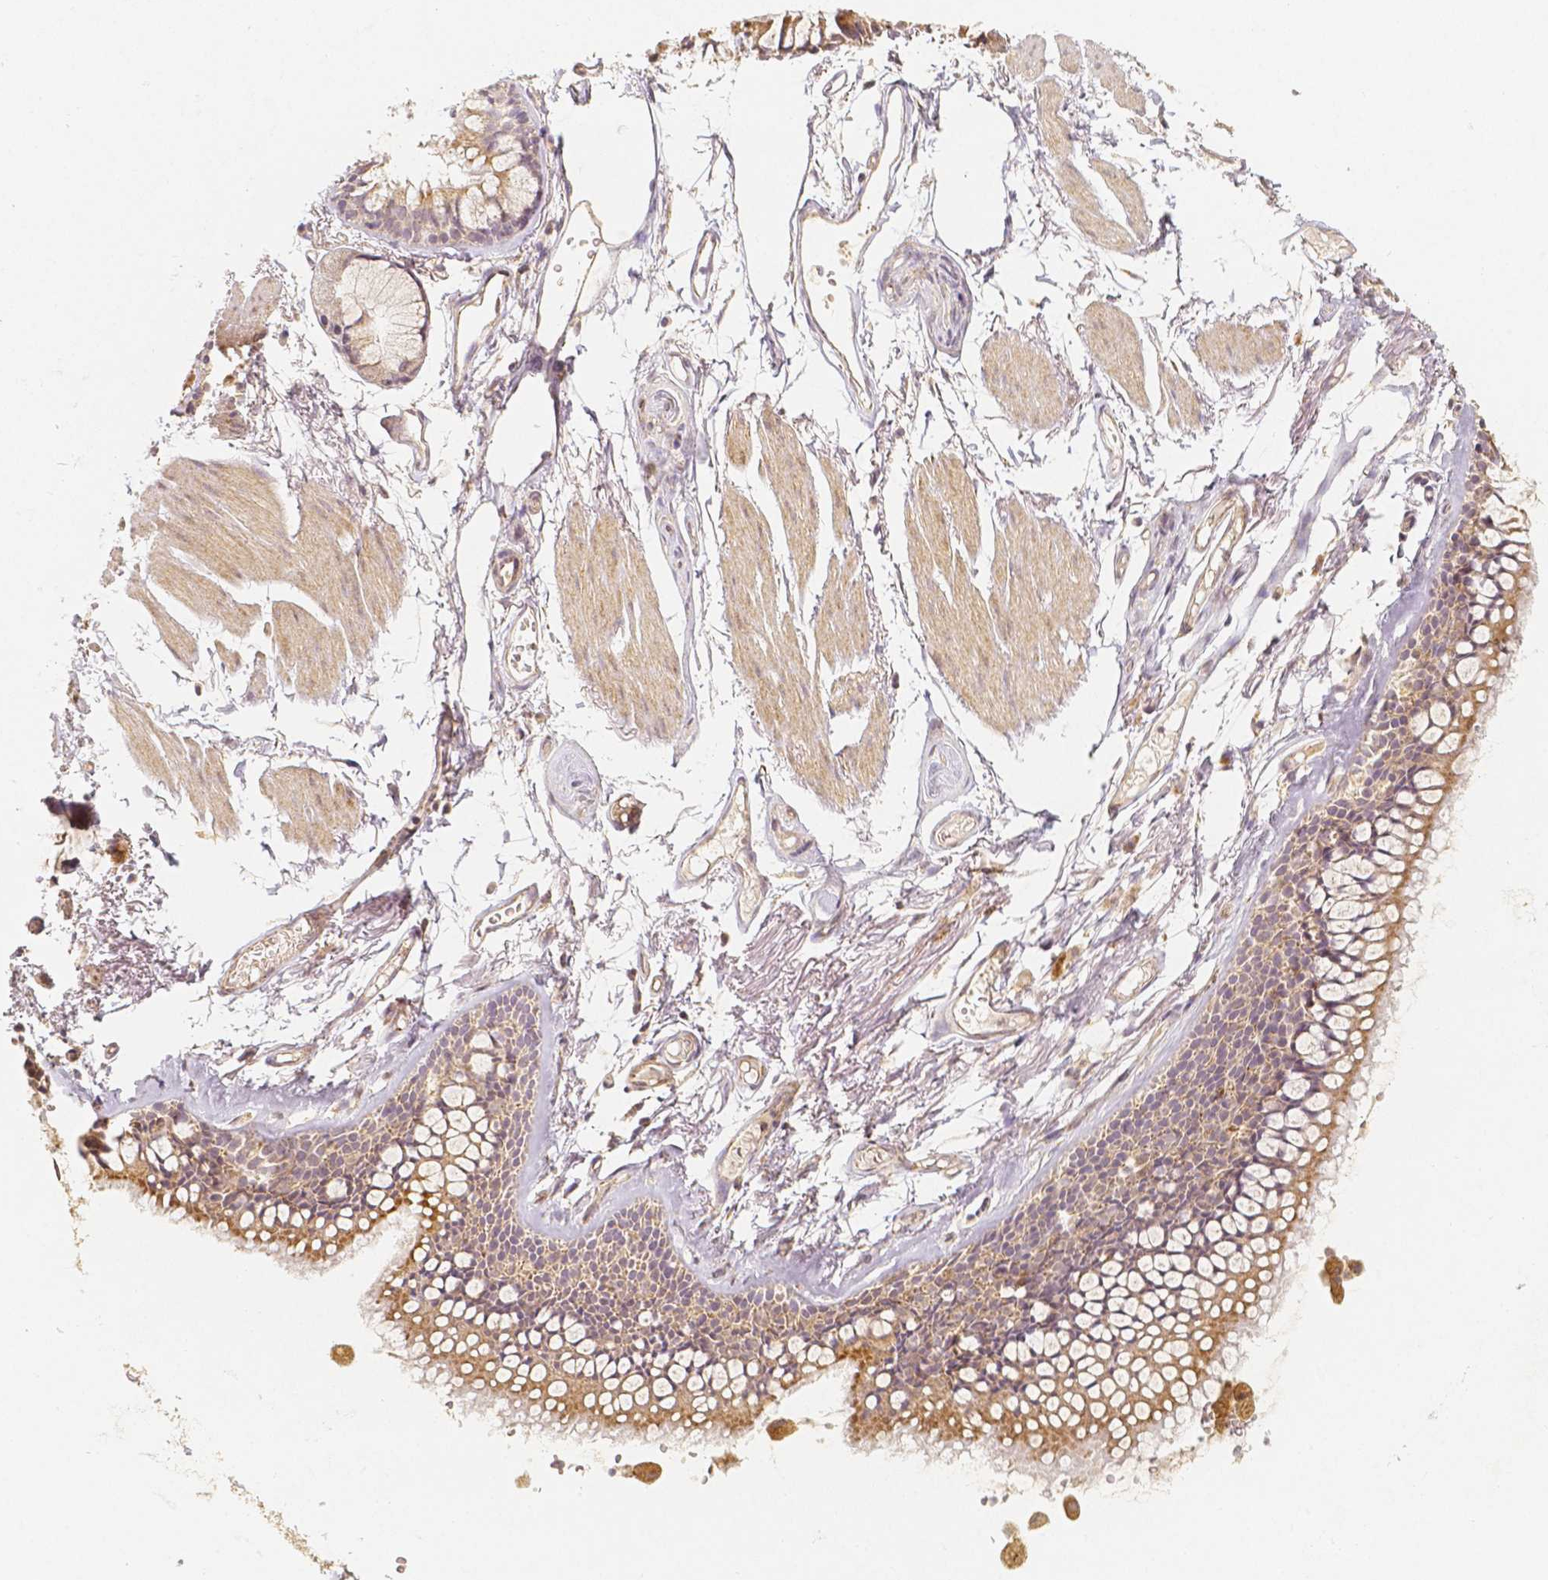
{"staining": {"intensity": "moderate", "quantity": ">75%", "location": "cytoplasmic/membranous"}, "tissue": "soft tissue", "cell_type": "Chondrocytes", "image_type": "normal", "snomed": [{"axis": "morphology", "description": "Normal tissue, NOS"}, {"axis": "topography", "description": "Cartilage tissue"}, {"axis": "topography", "description": "Bronchus"}], "caption": "A medium amount of moderate cytoplasmic/membranous staining is appreciated in about >75% of chondrocytes in unremarkable soft tissue.", "gene": "PGAM5", "patient": {"sex": "female", "age": 79}}